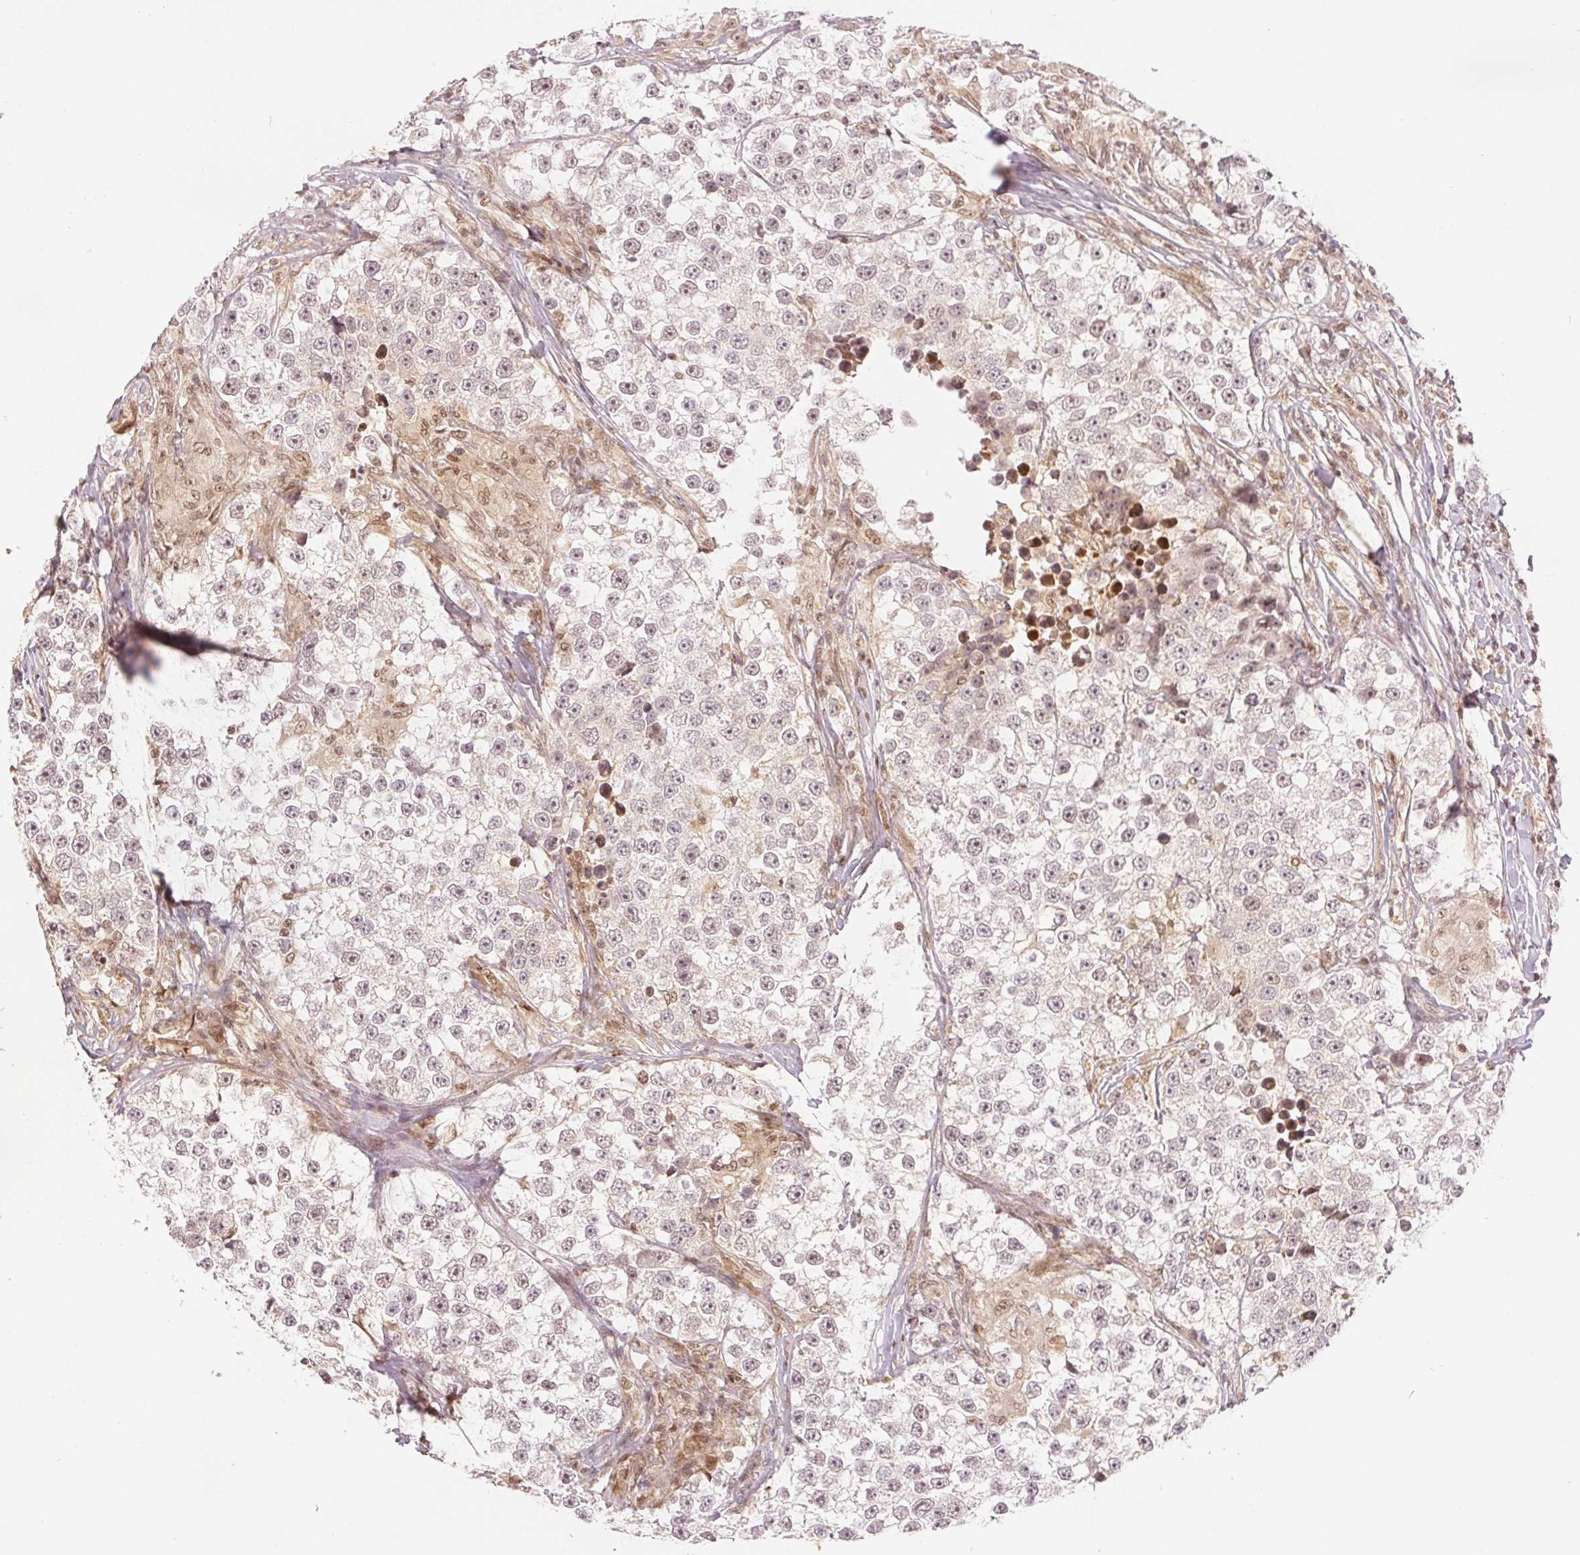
{"staining": {"intensity": "weak", "quantity": "<25%", "location": "nuclear"}, "tissue": "testis cancer", "cell_type": "Tumor cells", "image_type": "cancer", "snomed": [{"axis": "morphology", "description": "Seminoma, NOS"}, {"axis": "topography", "description": "Testis"}], "caption": "Tumor cells show no significant protein expression in testis cancer (seminoma).", "gene": "DEK", "patient": {"sex": "male", "age": 46}}